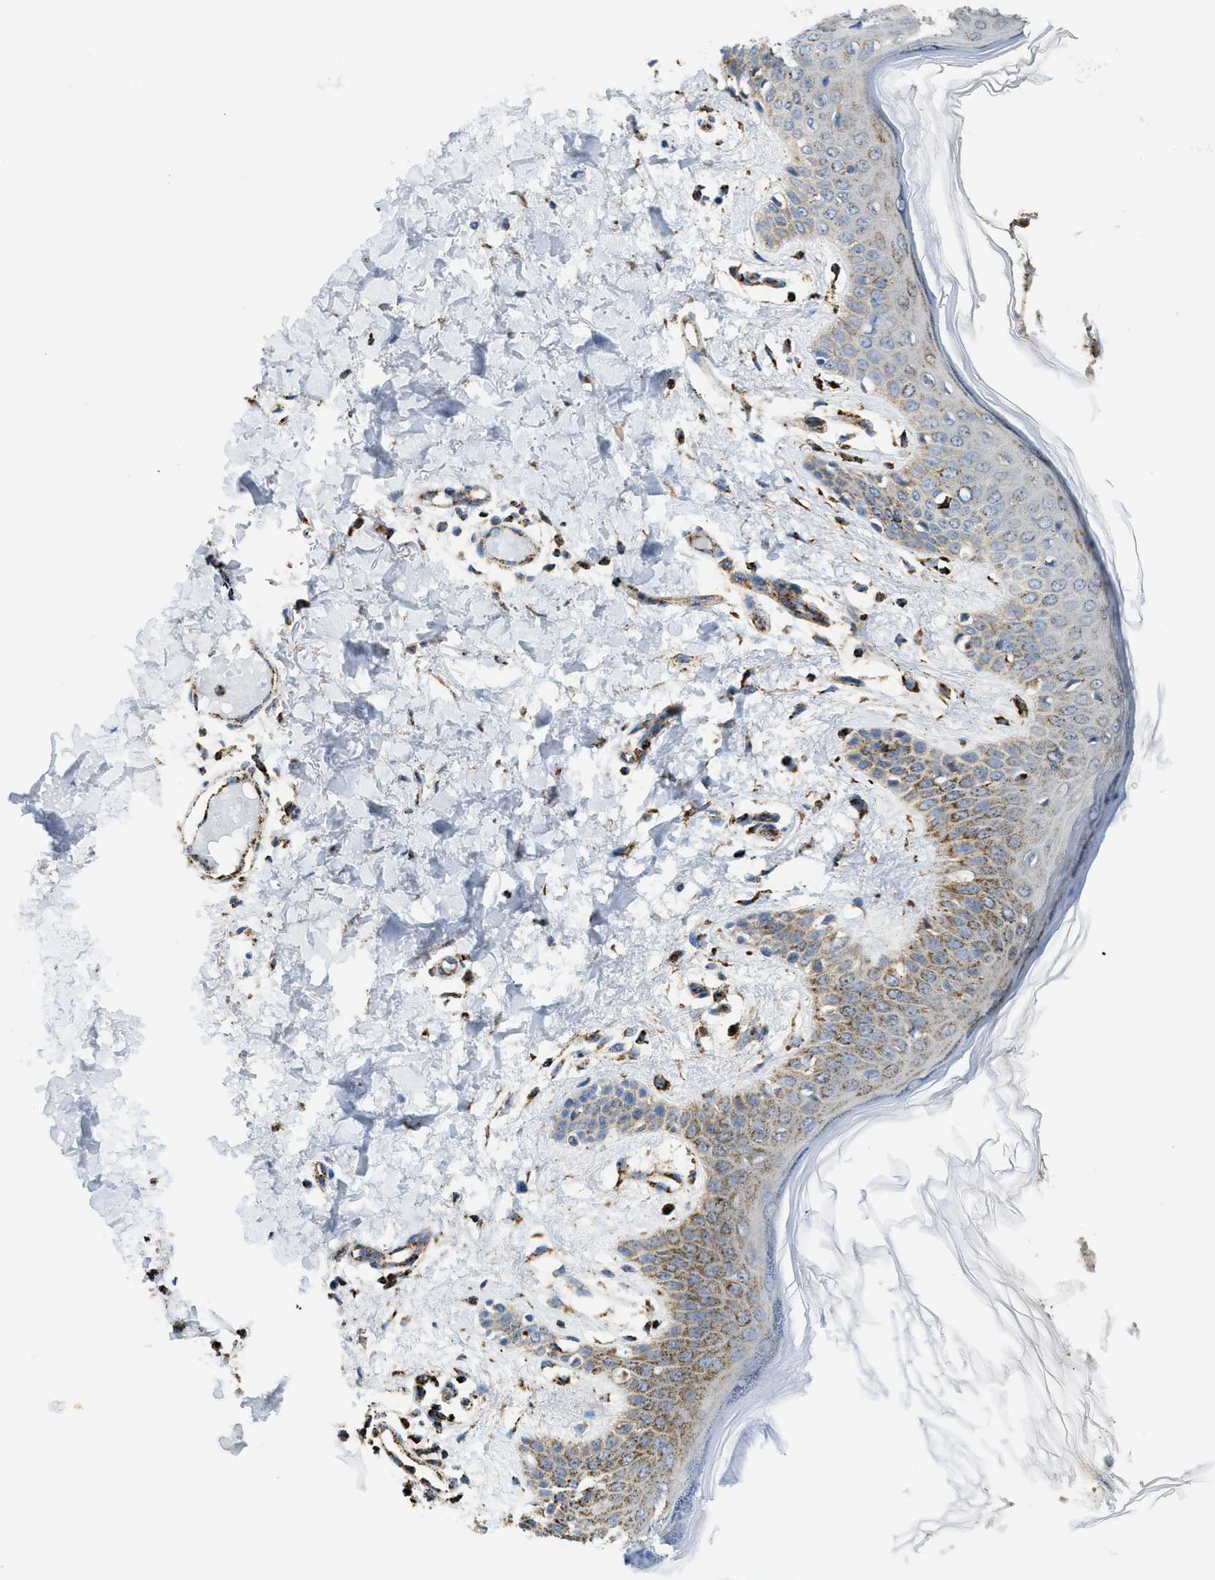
{"staining": {"intensity": "moderate", "quantity": ">75%", "location": "cytoplasmic/membranous"}, "tissue": "skin", "cell_type": "Fibroblasts", "image_type": "normal", "snomed": [{"axis": "morphology", "description": "Normal tissue, NOS"}, {"axis": "topography", "description": "Skin"}], "caption": "Human skin stained for a protein (brown) displays moderate cytoplasmic/membranous positive positivity in about >75% of fibroblasts.", "gene": "SQOR", "patient": {"sex": "male", "age": 53}}